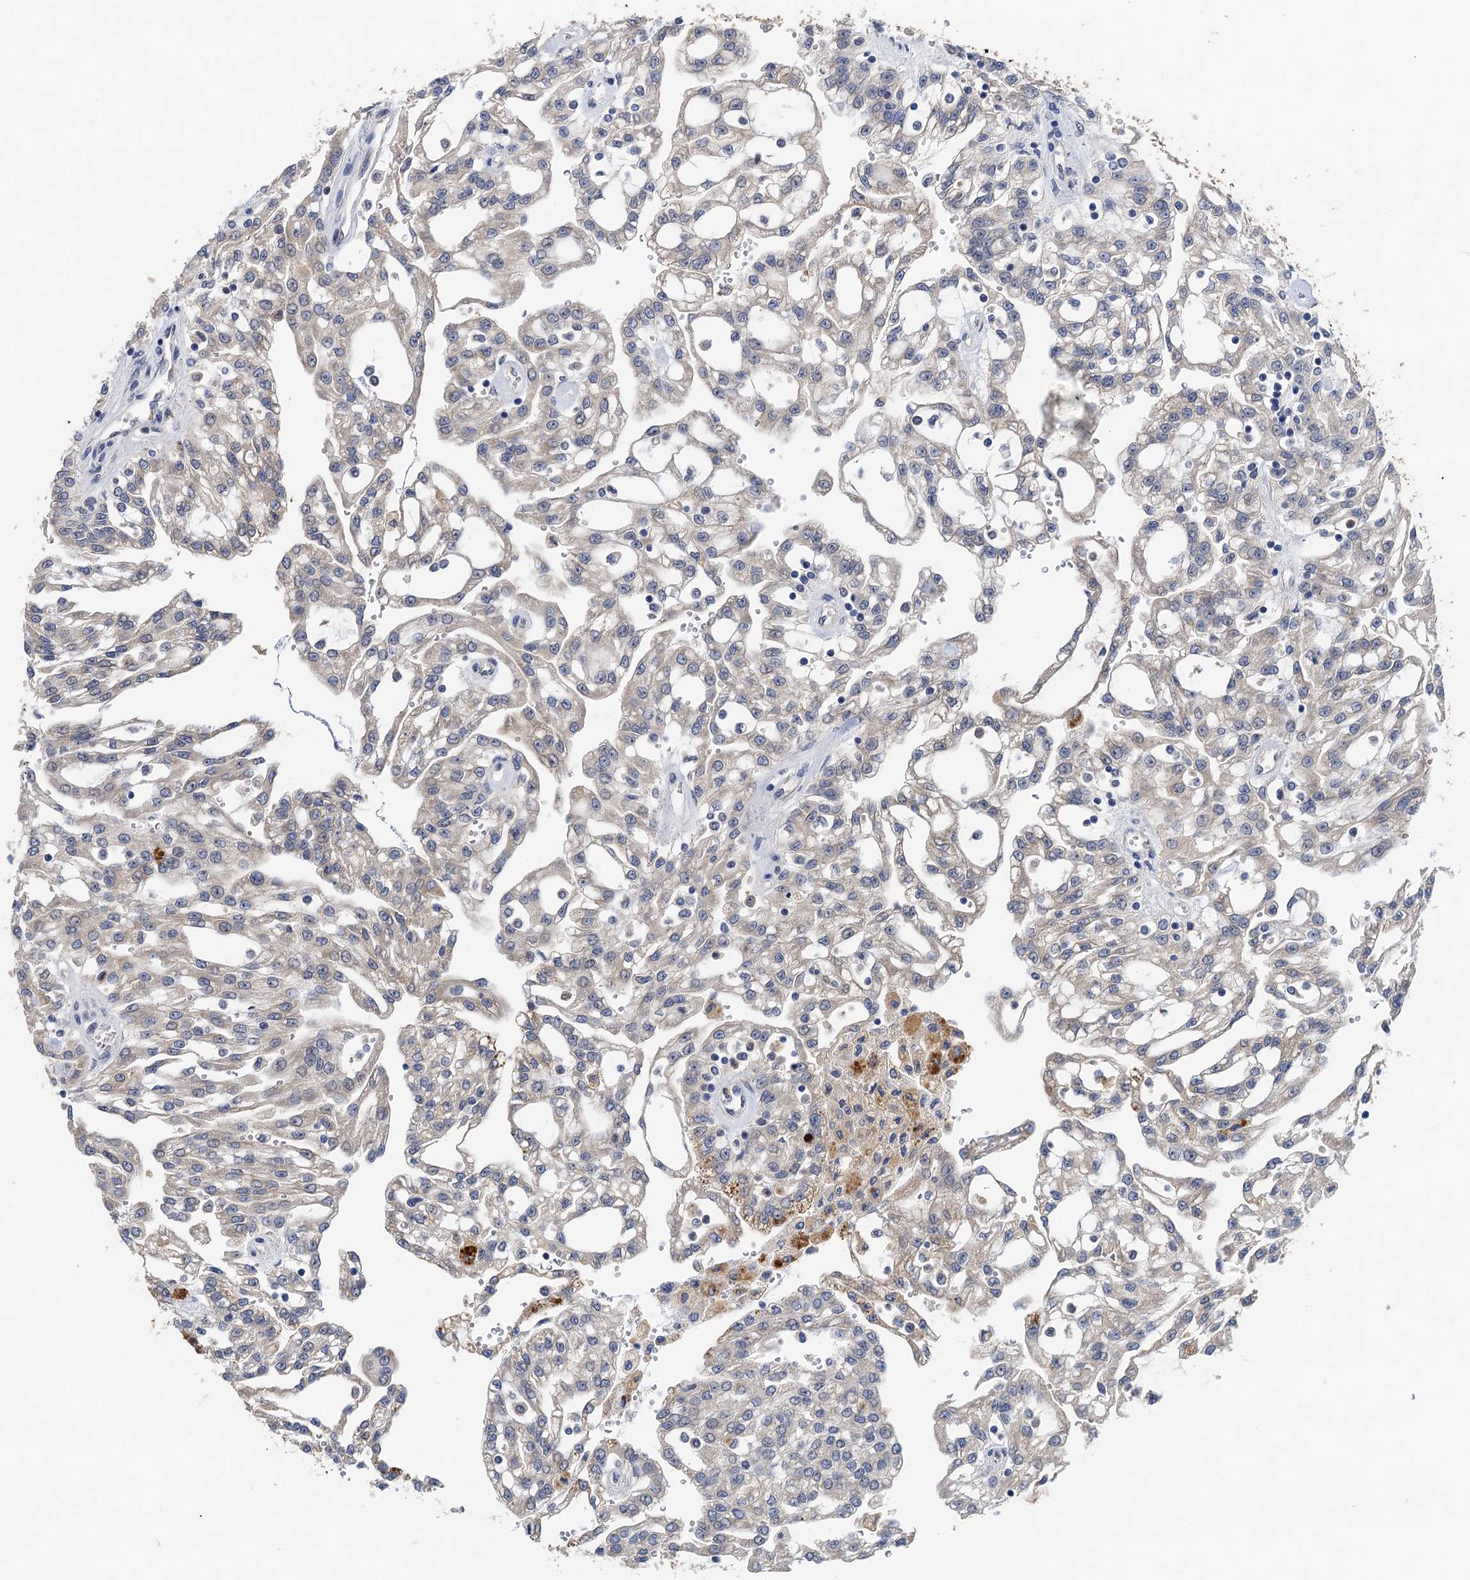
{"staining": {"intensity": "negative", "quantity": "none", "location": "none"}, "tissue": "renal cancer", "cell_type": "Tumor cells", "image_type": "cancer", "snomed": [{"axis": "morphology", "description": "Adenocarcinoma, NOS"}, {"axis": "topography", "description": "Kidney"}], "caption": "The histopathology image reveals no significant positivity in tumor cells of renal cancer. The staining was performed using DAB to visualize the protein expression in brown, while the nuclei were stained in blue with hematoxylin (Magnification: 20x).", "gene": "TMEM39B", "patient": {"sex": "male", "age": 63}}